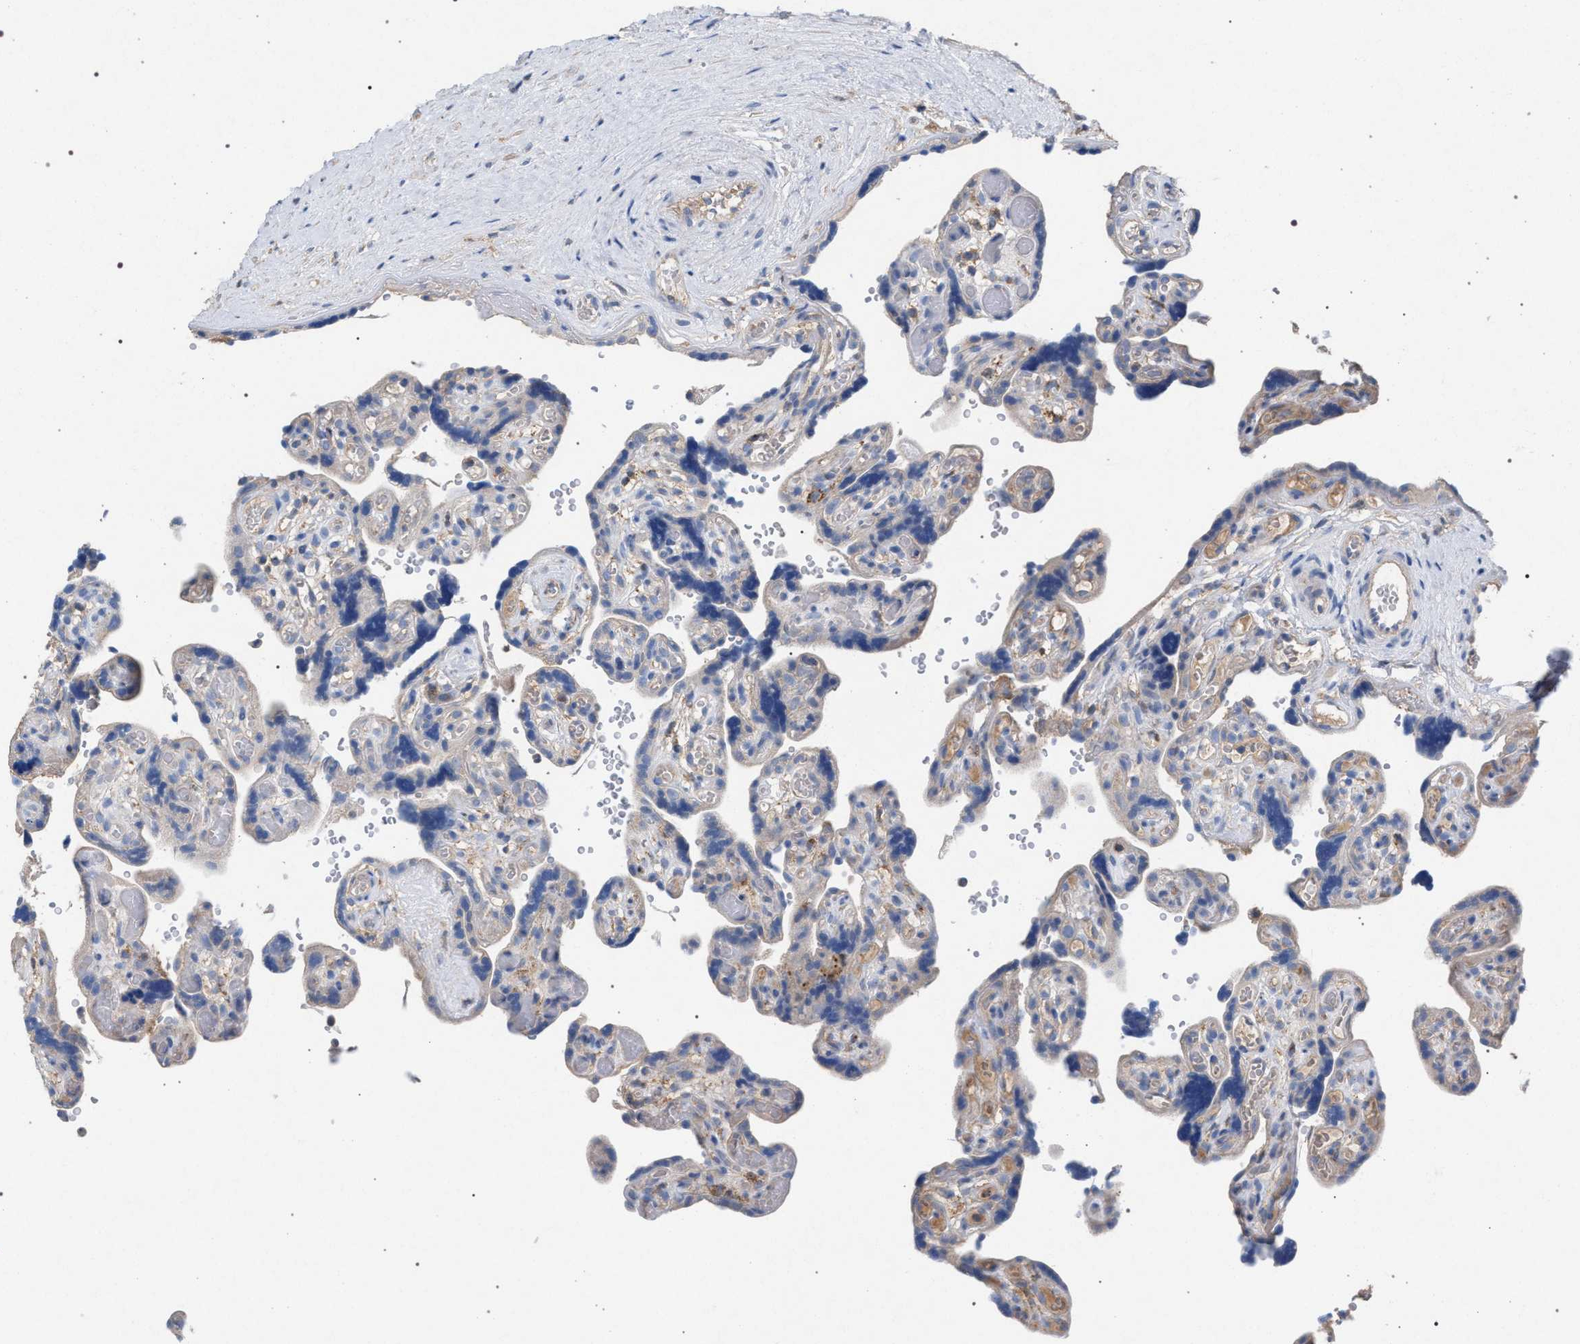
{"staining": {"intensity": "weak", "quantity": ">75%", "location": "cytoplasmic/membranous"}, "tissue": "placenta", "cell_type": "Decidual cells", "image_type": "normal", "snomed": [{"axis": "morphology", "description": "Normal tissue, NOS"}, {"axis": "topography", "description": "Placenta"}], "caption": "Immunohistochemistry image of unremarkable placenta stained for a protein (brown), which reveals low levels of weak cytoplasmic/membranous staining in approximately >75% of decidual cells.", "gene": "VPS13A", "patient": {"sex": "female", "age": 30}}